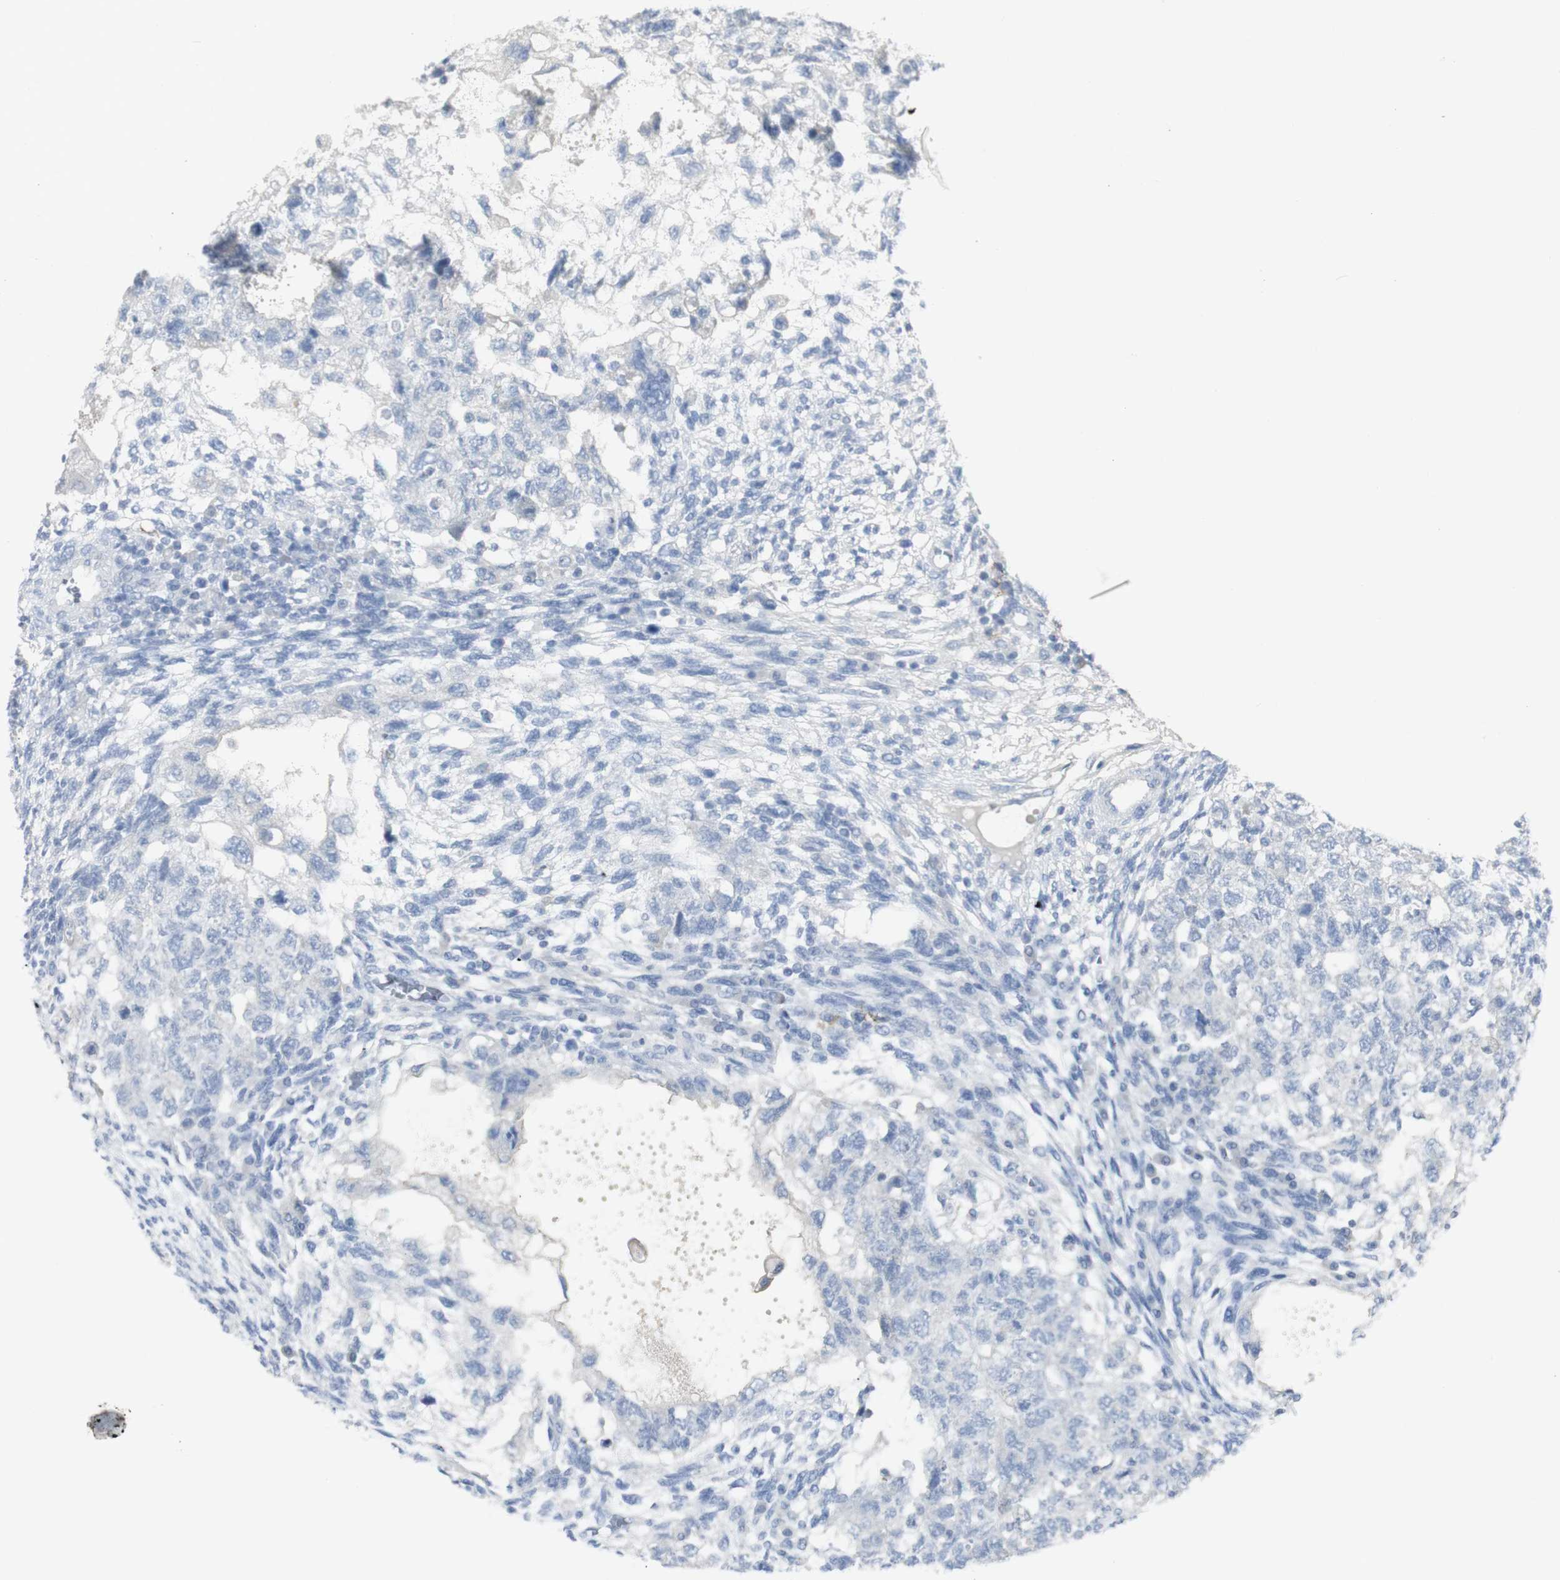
{"staining": {"intensity": "negative", "quantity": "none", "location": "none"}, "tissue": "testis cancer", "cell_type": "Tumor cells", "image_type": "cancer", "snomed": [{"axis": "morphology", "description": "Normal tissue, NOS"}, {"axis": "morphology", "description": "Carcinoma, Embryonal, NOS"}, {"axis": "topography", "description": "Testis"}], "caption": "This is an IHC micrograph of human embryonal carcinoma (testis). There is no expression in tumor cells.", "gene": "CD207", "patient": {"sex": "male", "age": 36}}